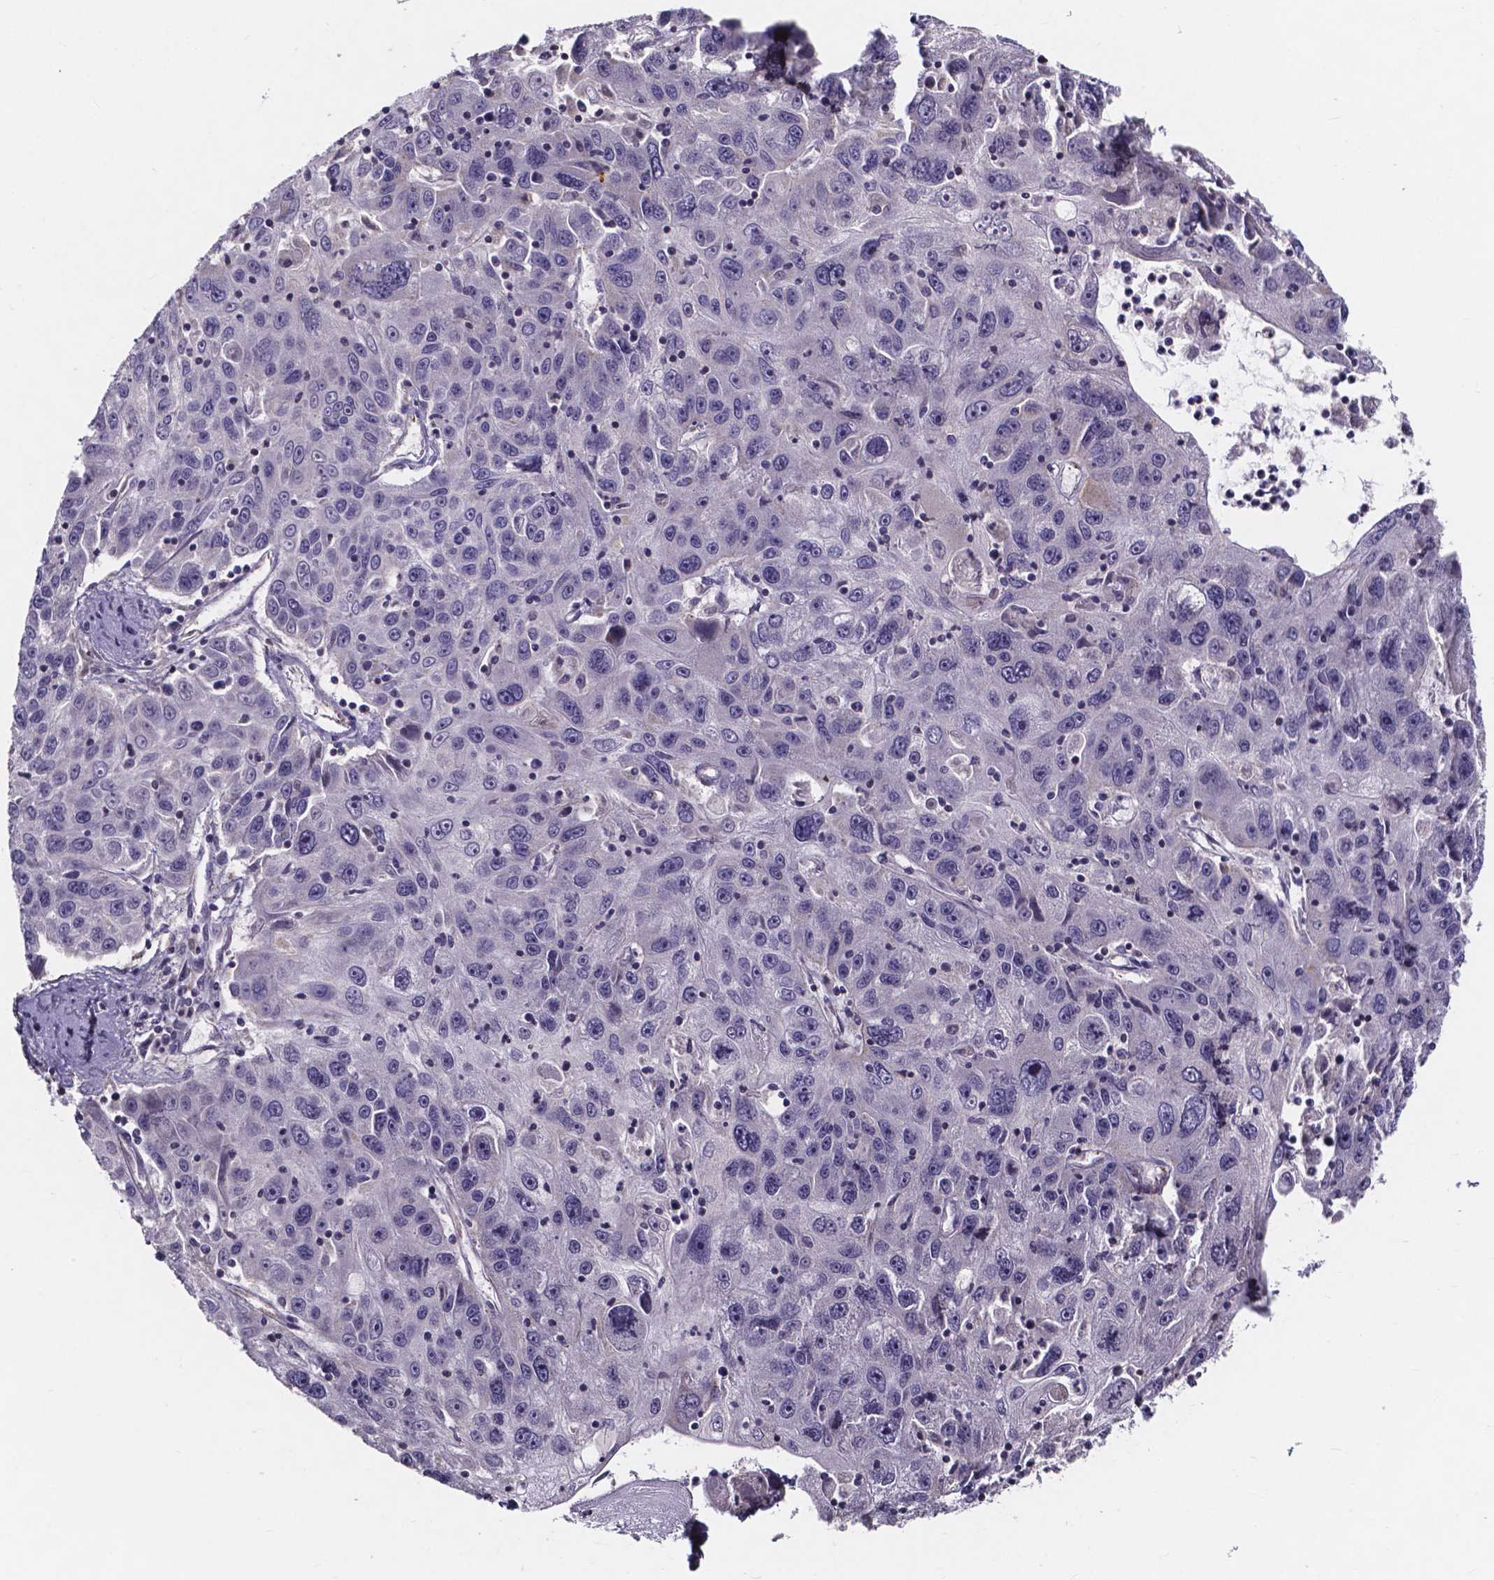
{"staining": {"intensity": "negative", "quantity": "none", "location": "none"}, "tissue": "stomach cancer", "cell_type": "Tumor cells", "image_type": "cancer", "snomed": [{"axis": "morphology", "description": "Adenocarcinoma, NOS"}, {"axis": "topography", "description": "Stomach"}], "caption": "High magnification brightfield microscopy of stomach cancer (adenocarcinoma) stained with DAB (3,3'-diaminobenzidine) (brown) and counterstained with hematoxylin (blue): tumor cells show no significant staining. The staining was performed using DAB (3,3'-diaminobenzidine) to visualize the protein expression in brown, while the nuclei were stained in blue with hematoxylin (Magnification: 20x).", "gene": "THEMIS", "patient": {"sex": "male", "age": 56}}